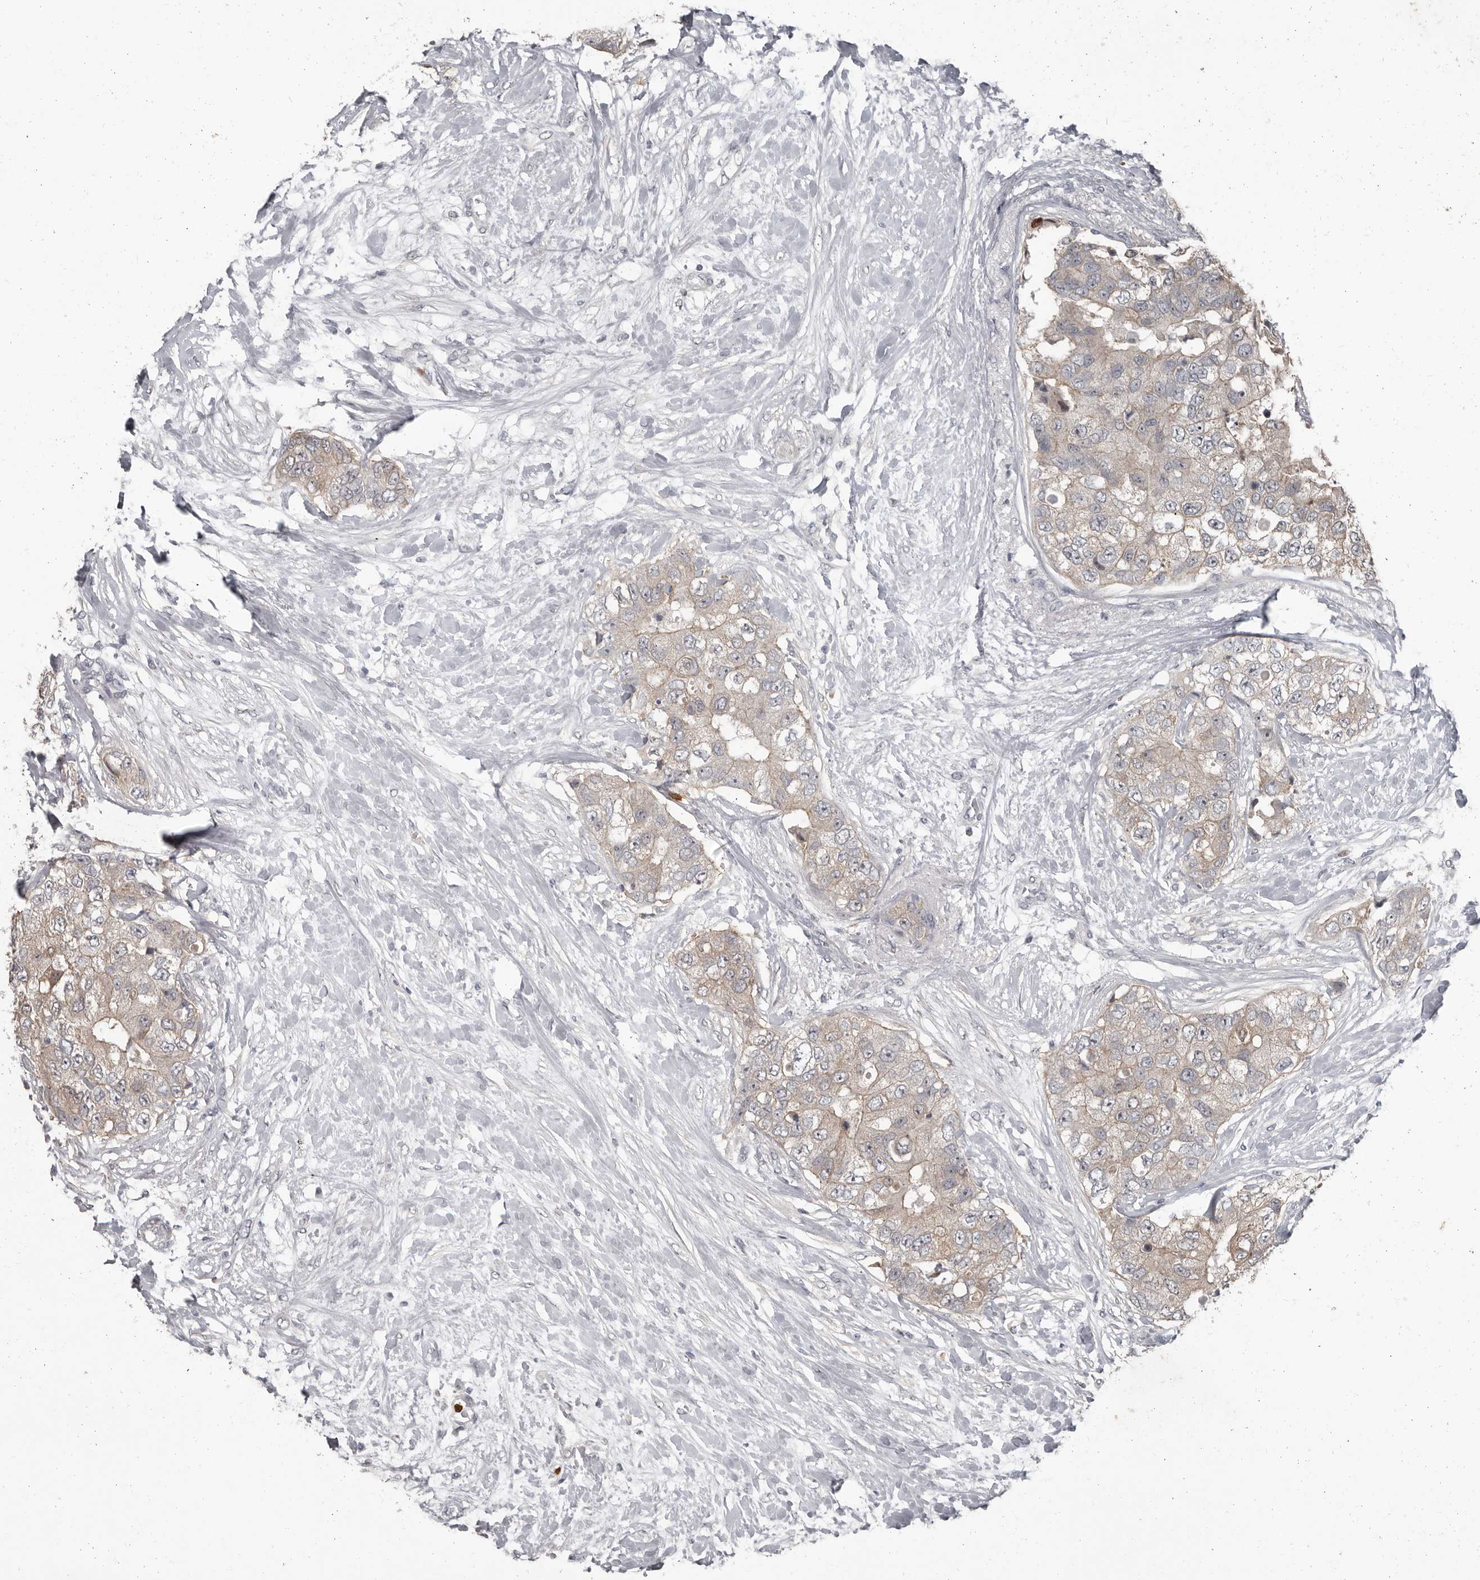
{"staining": {"intensity": "weak", "quantity": ">75%", "location": "cytoplasmic/membranous"}, "tissue": "breast cancer", "cell_type": "Tumor cells", "image_type": "cancer", "snomed": [{"axis": "morphology", "description": "Duct carcinoma"}, {"axis": "topography", "description": "Breast"}], "caption": "There is low levels of weak cytoplasmic/membranous positivity in tumor cells of intraductal carcinoma (breast), as demonstrated by immunohistochemical staining (brown color).", "gene": "GPR157", "patient": {"sex": "female", "age": 62}}